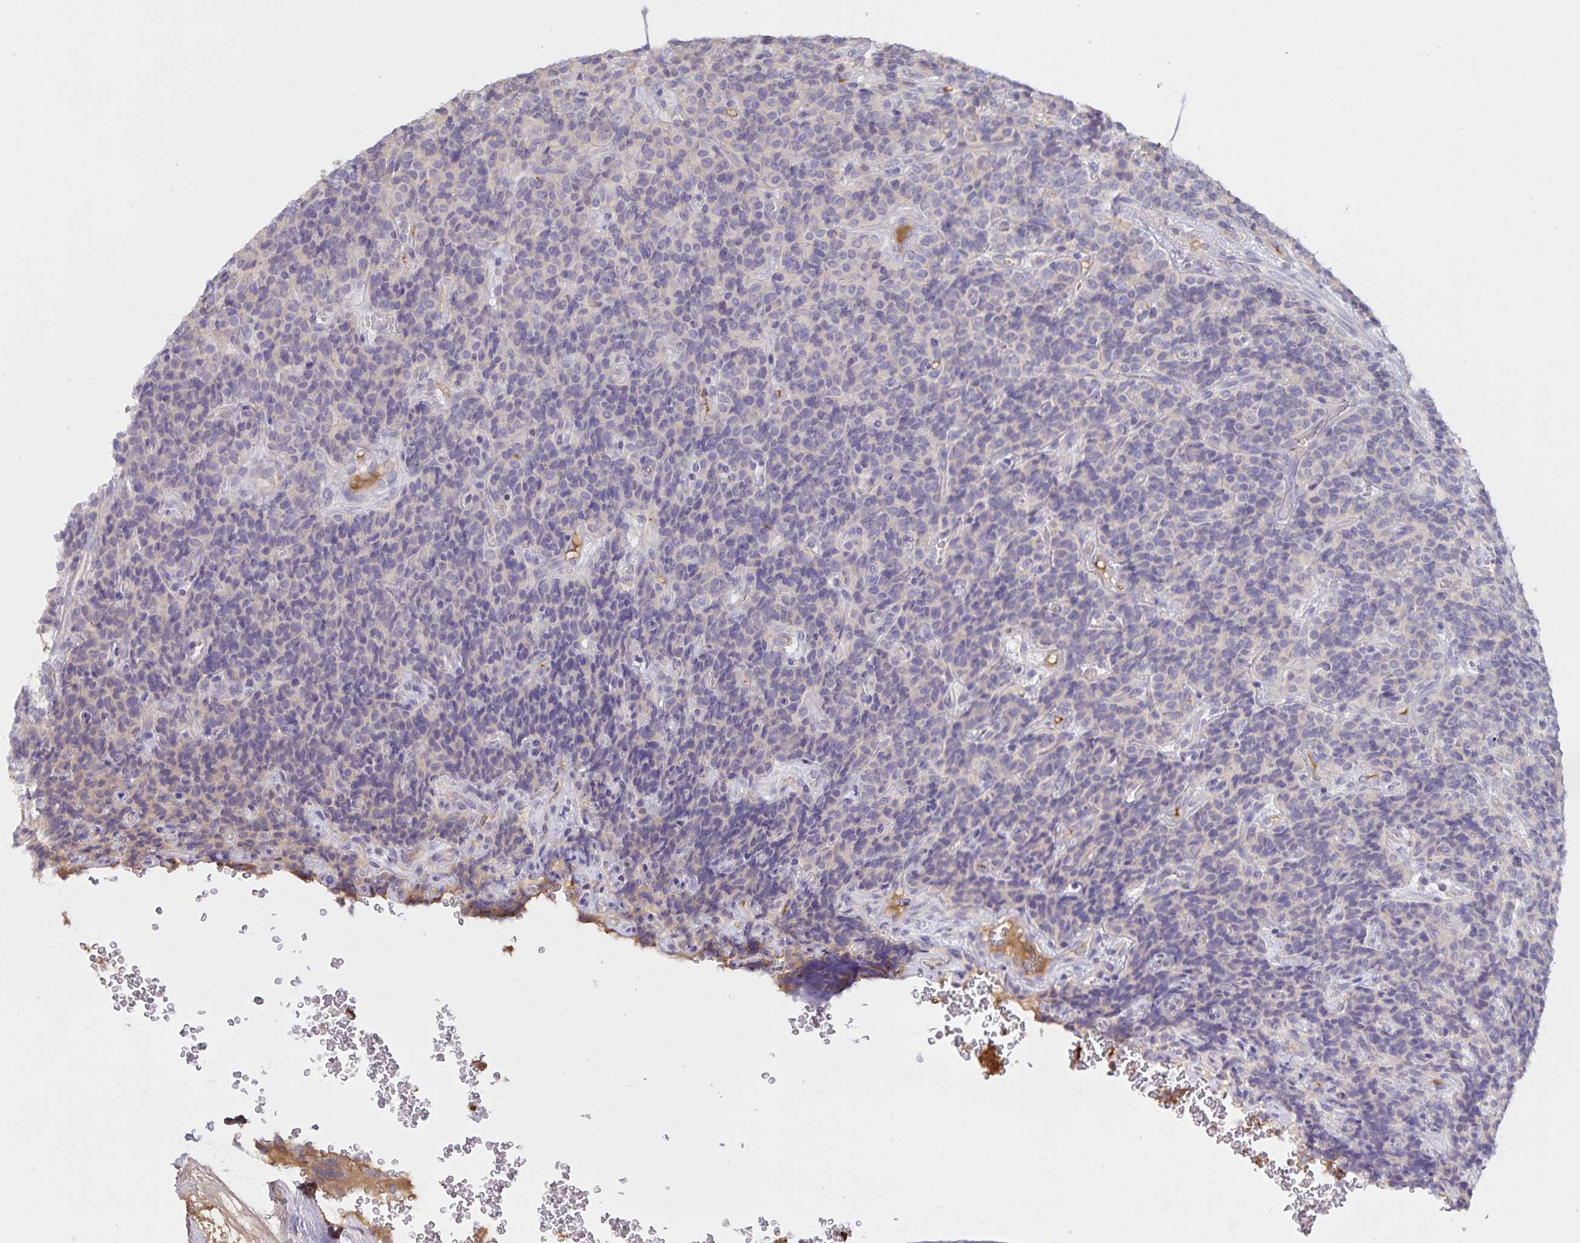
{"staining": {"intensity": "negative", "quantity": "none", "location": "none"}, "tissue": "carcinoid", "cell_type": "Tumor cells", "image_type": "cancer", "snomed": [{"axis": "morphology", "description": "Carcinoid, malignant, NOS"}, {"axis": "topography", "description": "Pancreas"}], "caption": "IHC photomicrograph of neoplastic tissue: carcinoid (malignant) stained with DAB (3,3'-diaminobenzidine) exhibits no significant protein expression in tumor cells.", "gene": "FGG", "patient": {"sex": "male", "age": 36}}